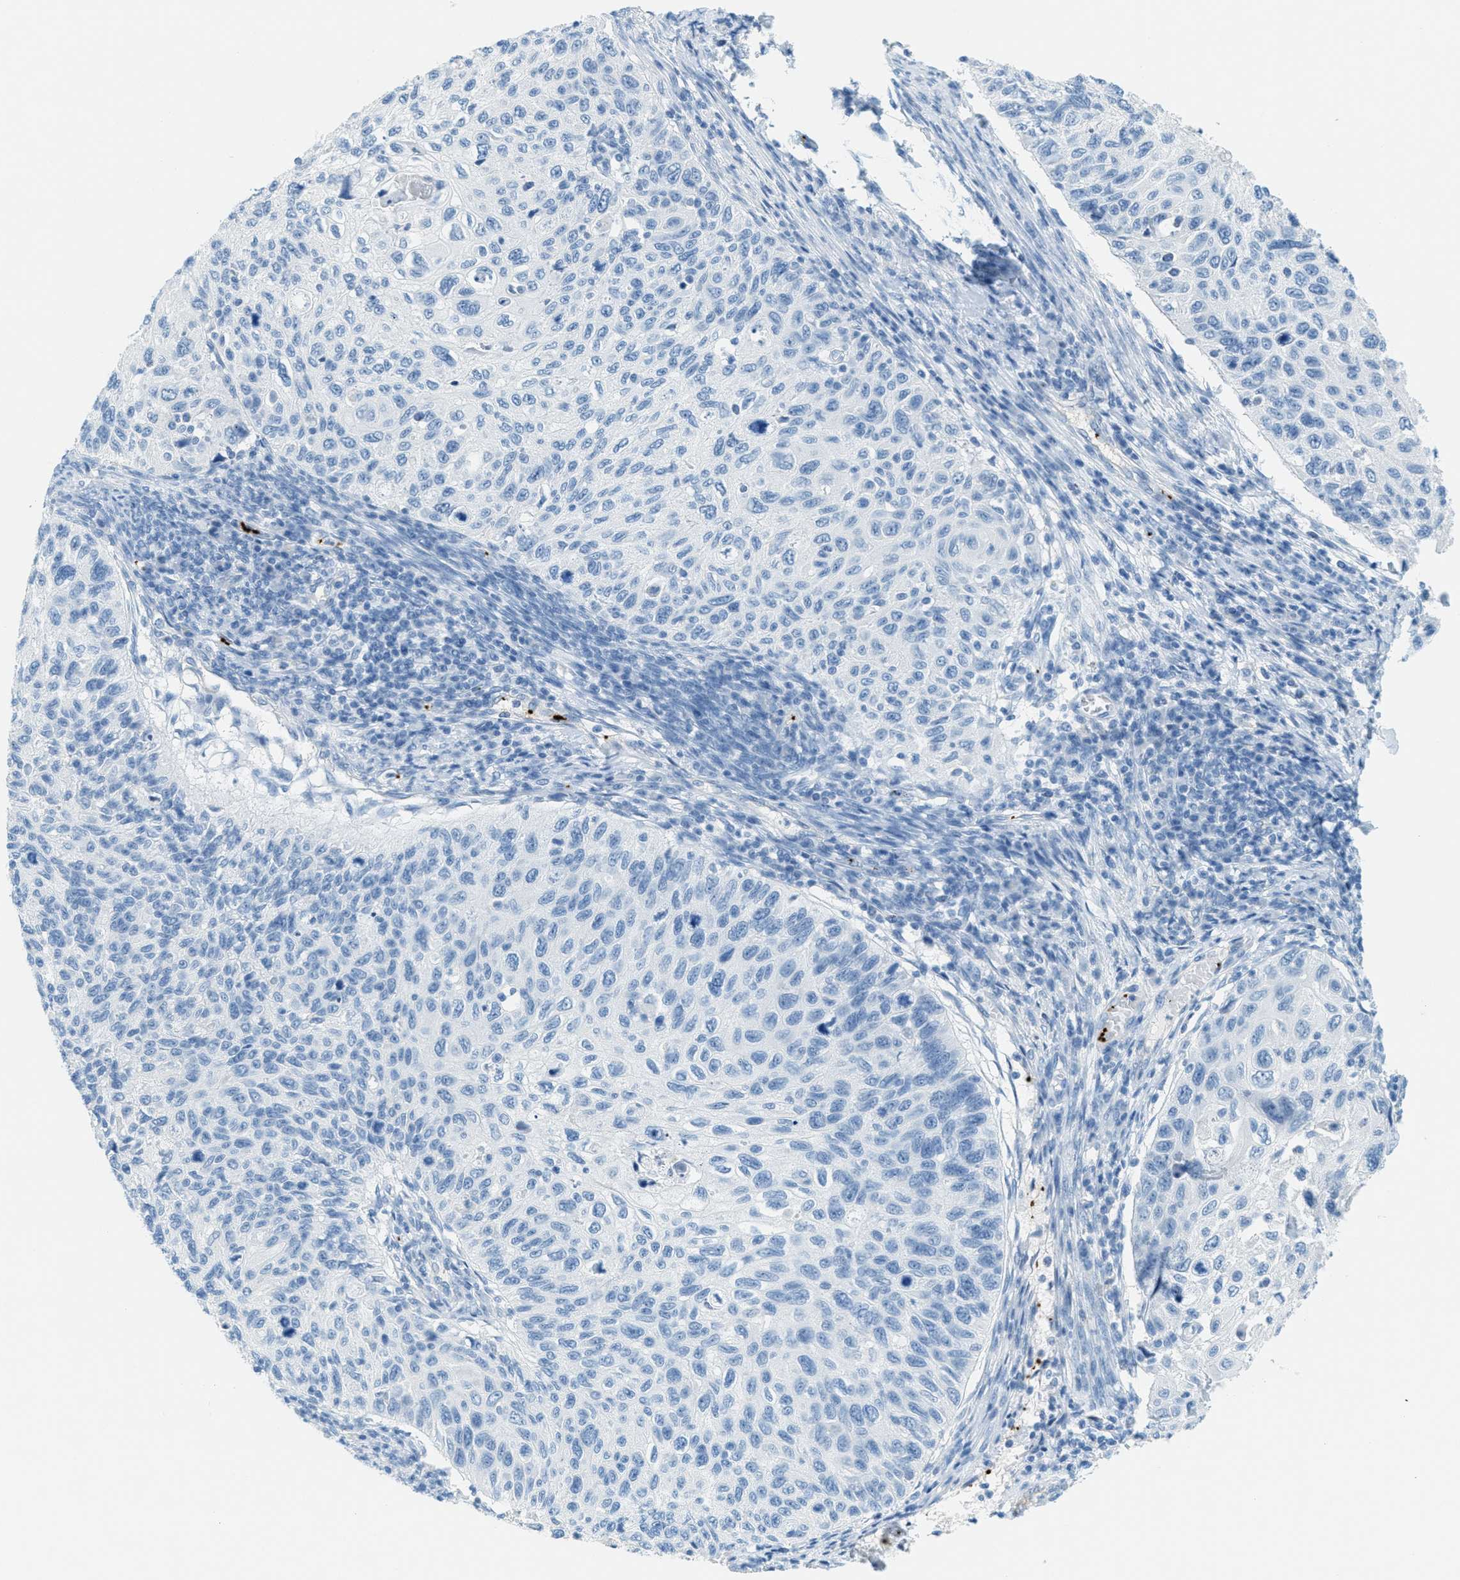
{"staining": {"intensity": "negative", "quantity": "none", "location": "none"}, "tissue": "cervical cancer", "cell_type": "Tumor cells", "image_type": "cancer", "snomed": [{"axis": "morphology", "description": "Squamous cell carcinoma, NOS"}, {"axis": "topography", "description": "Cervix"}], "caption": "Immunohistochemistry (IHC) photomicrograph of cervical cancer (squamous cell carcinoma) stained for a protein (brown), which reveals no staining in tumor cells.", "gene": "PPBP", "patient": {"sex": "female", "age": 70}}